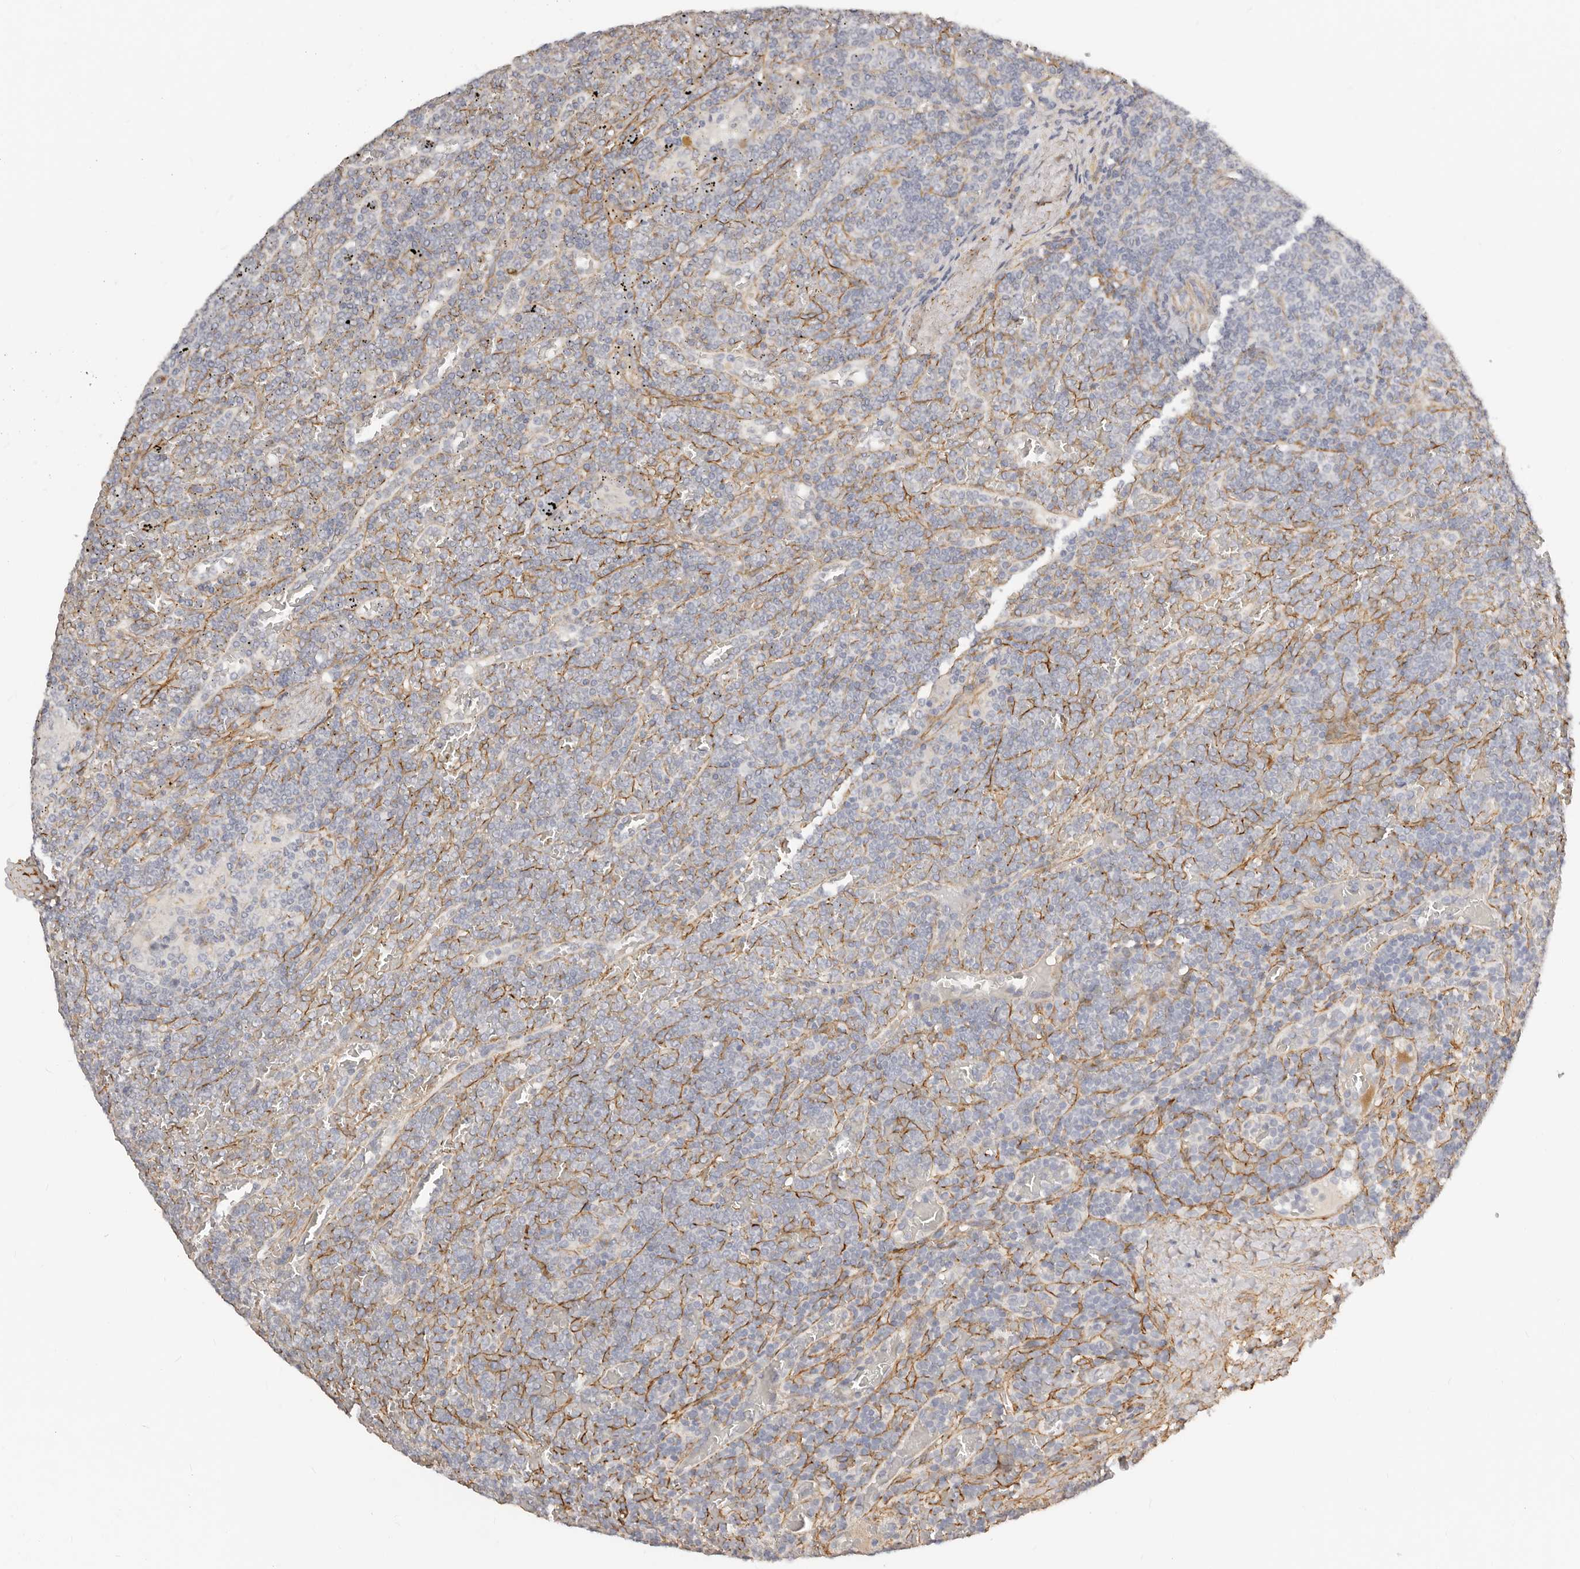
{"staining": {"intensity": "negative", "quantity": "none", "location": "none"}, "tissue": "lymphoma", "cell_type": "Tumor cells", "image_type": "cancer", "snomed": [{"axis": "morphology", "description": "Malignant lymphoma, non-Hodgkin's type, Low grade"}, {"axis": "topography", "description": "Spleen"}], "caption": "Lymphoma was stained to show a protein in brown. There is no significant positivity in tumor cells. The staining is performed using DAB brown chromogen with nuclei counter-stained in using hematoxylin.", "gene": "RABAC1", "patient": {"sex": "female", "age": 19}}